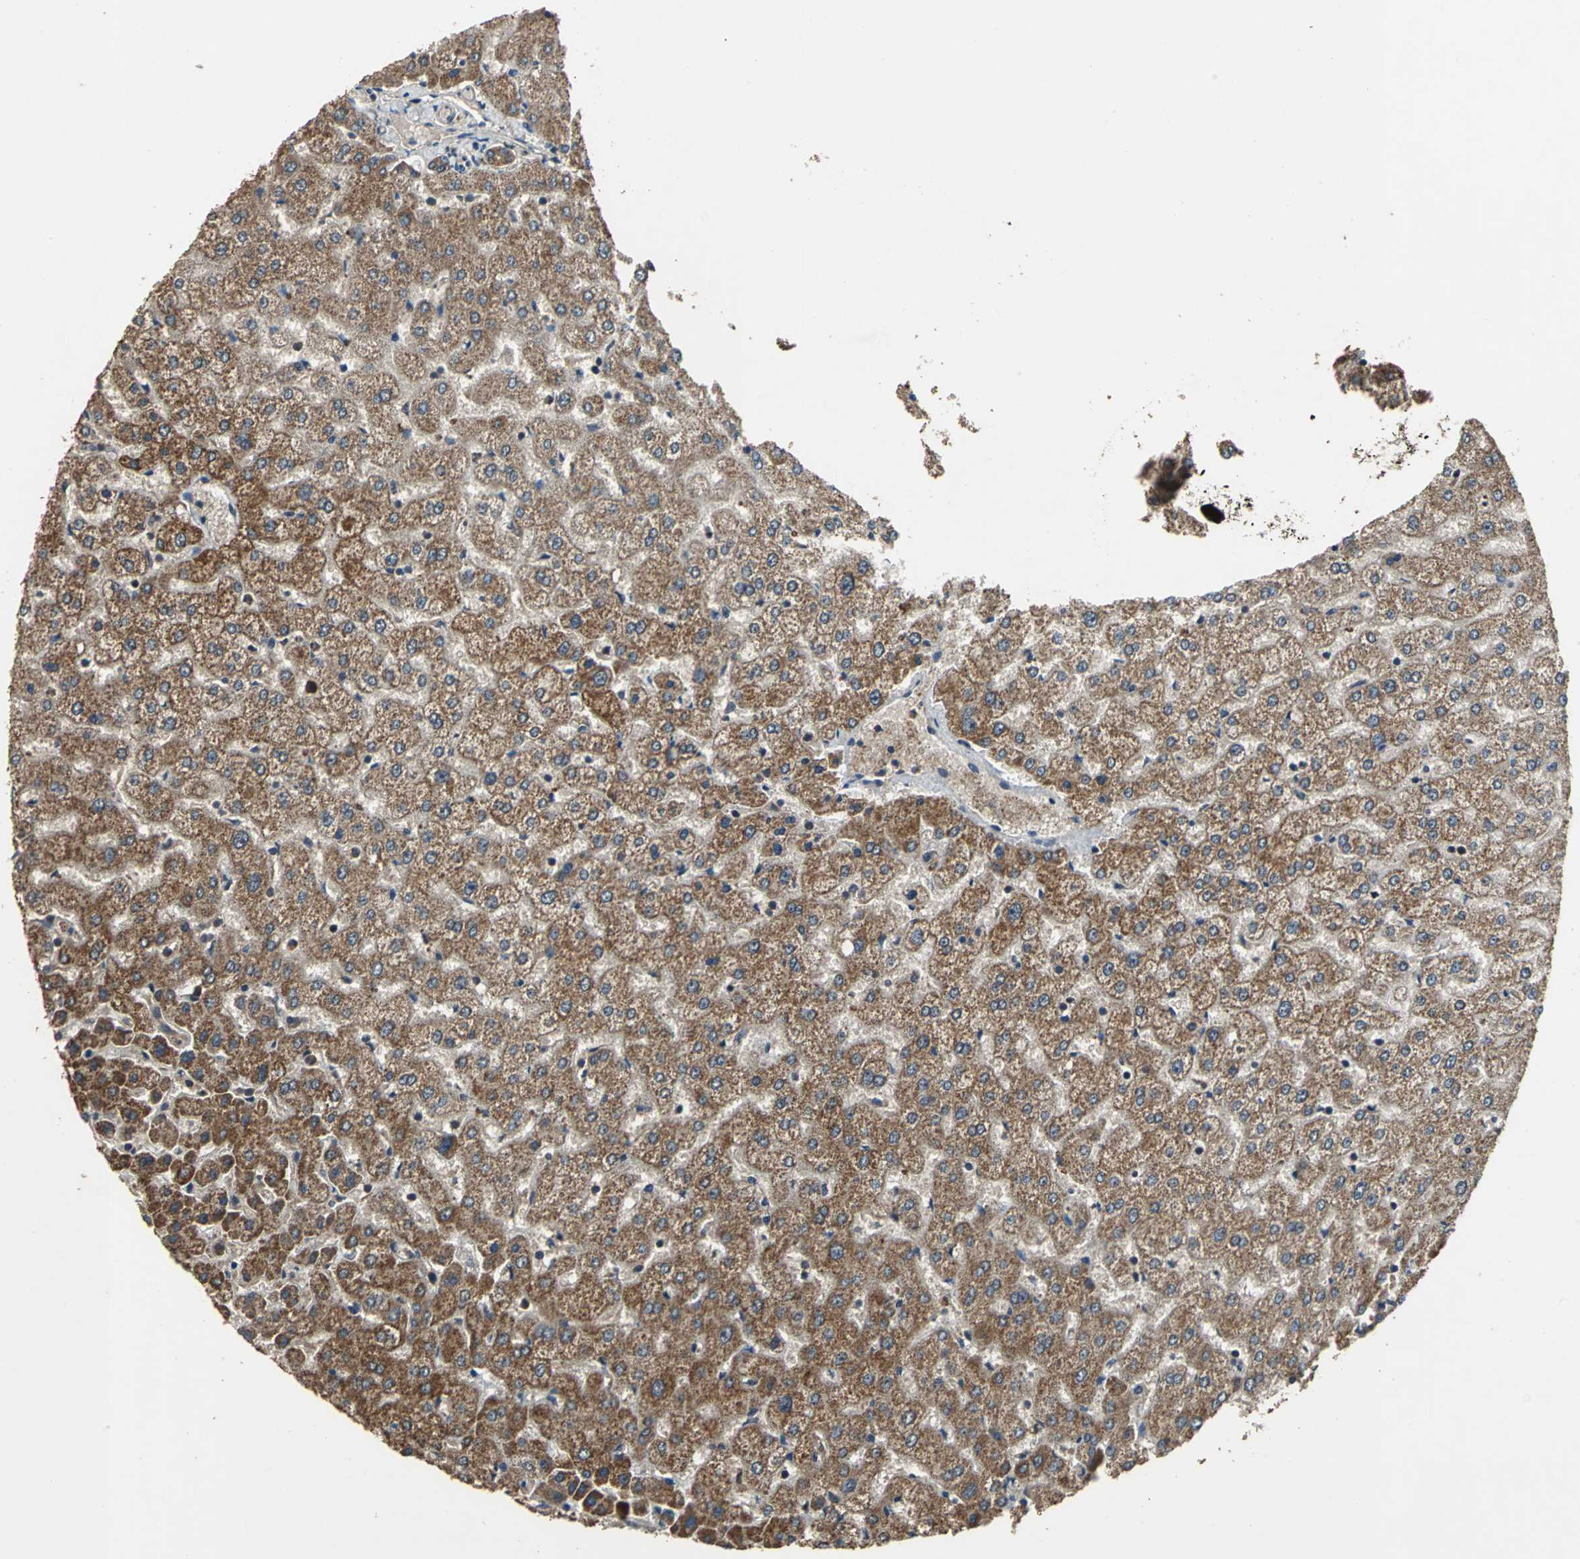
{"staining": {"intensity": "strong", "quantity": ">75%", "location": "cytoplasmic/membranous"}, "tissue": "liver", "cell_type": "Cholangiocytes", "image_type": "normal", "snomed": [{"axis": "morphology", "description": "Normal tissue, NOS"}, {"axis": "morphology", "description": "Fibrosis, NOS"}, {"axis": "topography", "description": "Liver"}], "caption": "Protein staining of unremarkable liver reveals strong cytoplasmic/membranous positivity in about >75% of cholangiocytes.", "gene": "ZNF608", "patient": {"sex": "female", "age": 29}}